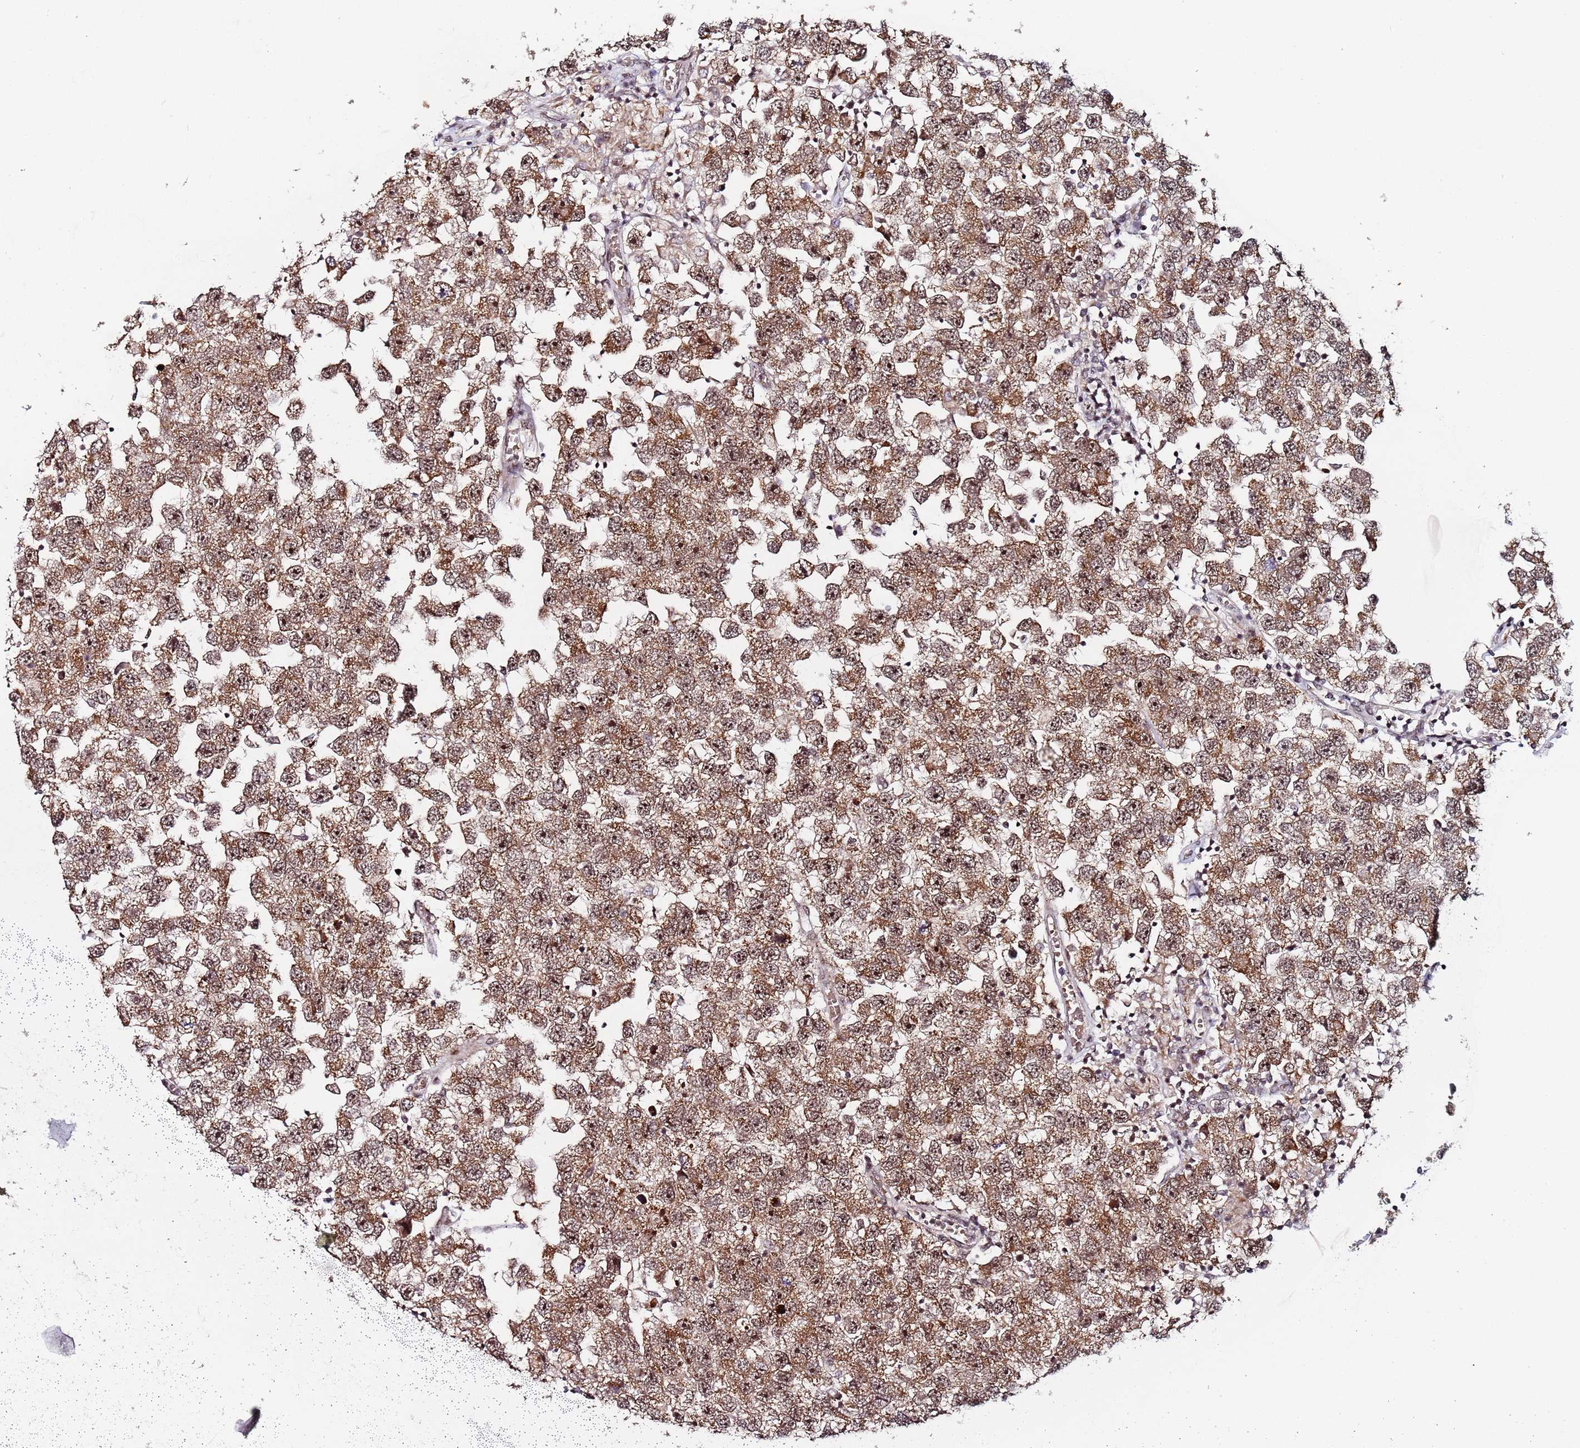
{"staining": {"intensity": "moderate", "quantity": ">75%", "location": "cytoplasmic/membranous,nuclear"}, "tissue": "testis cancer", "cell_type": "Tumor cells", "image_type": "cancer", "snomed": [{"axis": "morphology", "description": "Seminoma, NOS"}, {"axis": "topography", "description": "Testis"}], "caption": "Immunohistochemistry (IHC) photomicrograph of seminoma (testis) stained for a protein (brown), which reveals medium levels of moderate cytoplasmic/membranous and nuclear positivity in approximately >75% of tumor cells.", "gene": "PPM1H", "patient": {"sex": "male", "age": 26}}